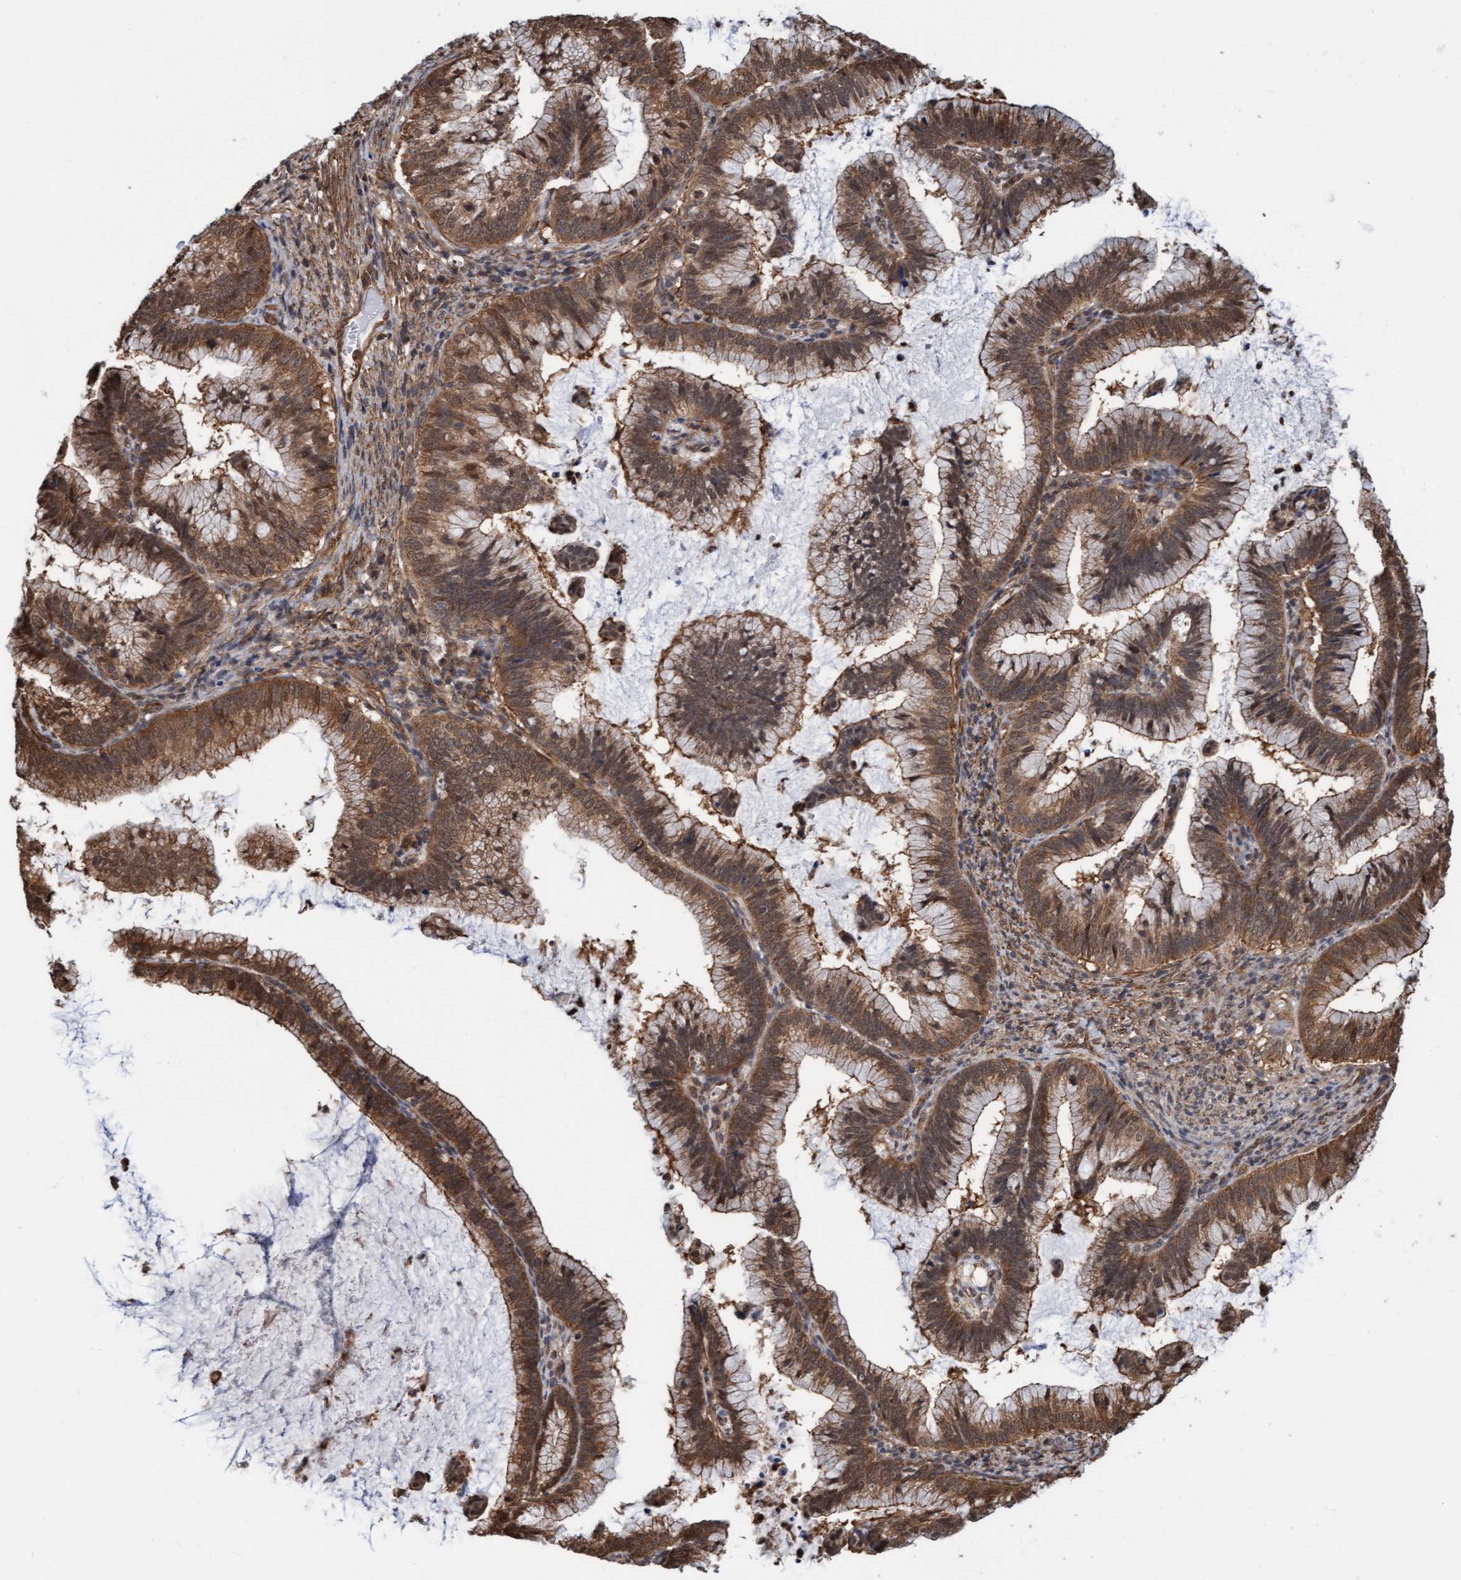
{"staining": {"intensity": "moderate", "quantity": ">75%", "location": "cytoplasmic/membranous,nuclear"}, "tissue": "cervical cancer", "cell_type": "Tumor cells", "image_type": "cancer", "snomed": [{"axis": "morphology", "description": "Adenocarcinoma, NOS"}, {"axis": "topography", "description": "Cervix"}], "caption": "Immunohistochemical staining of cervical cancer shows medium levels of moderate cytoplasmic/membranous and nuclear staining in about >75% of tumor cells.", "gene": "STXBP4", "patient": {"sex": "female", "age": 36}}